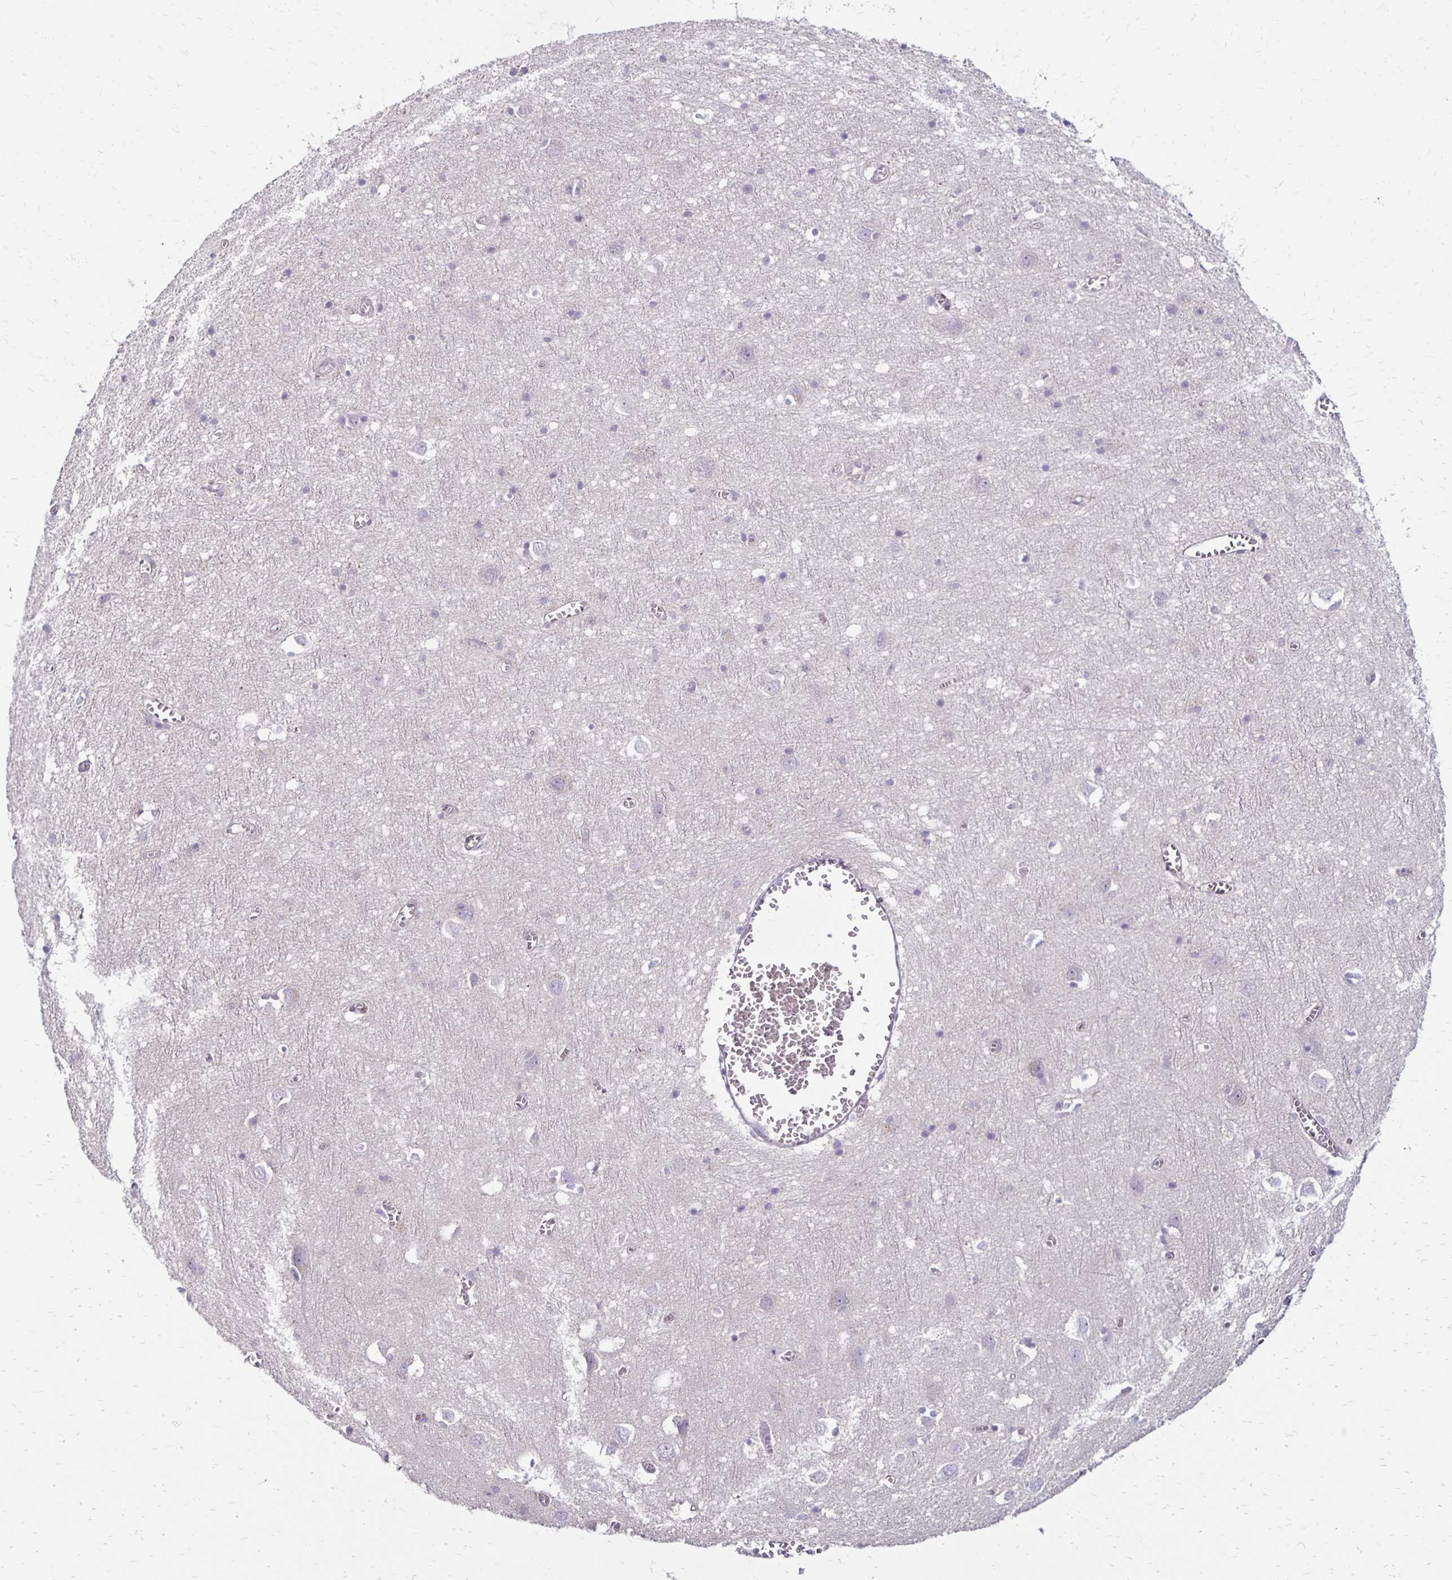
{"staining": {"intensity": "negative", "quantity": "none", "location": "none"}, "tissue": "cerebral cortex", "cell_type": "Endothelial cells", "image_type": "normal", "snomed": [{"axis": "morphology", "description": "Normal tissue, NOS"}, {"axis": "topography", "description": "Cerebral cortex"}], "caption": "Endothelial cells show no significant positivity in unremarkable cerebral cortex. (Immunohistochemistry (ihc), brightfield microscopy, high magnification).", "gene": "KATNBL1", "patient": {"sex": "male", "age": 70}}